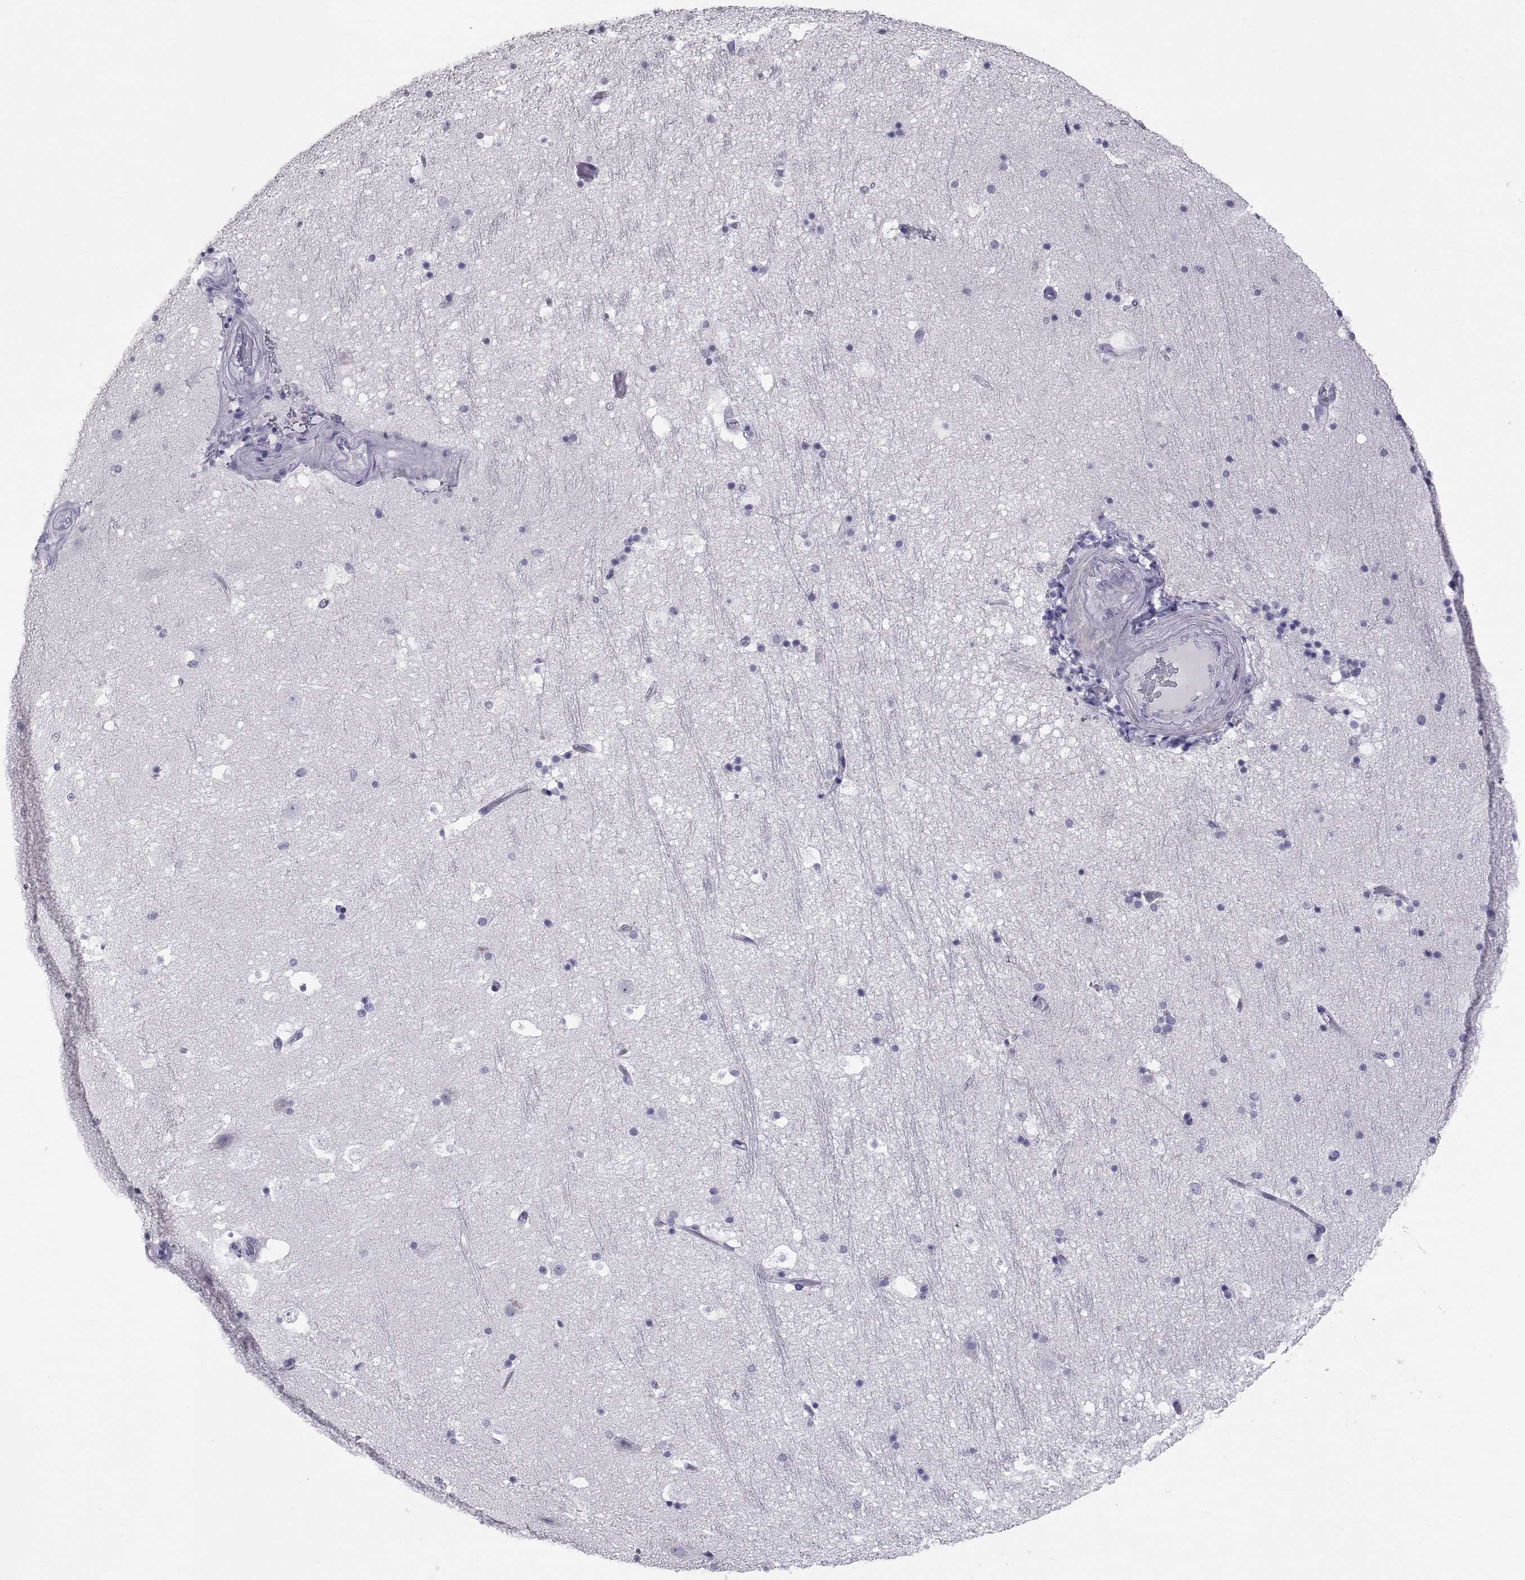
{"staining": {"intensity": "negative", "quantity": "none", "location": "none"}, "tissue": "hippocampus", "cell_type": "Glial cells", "image_type": "normal", "snomed": [{"axis": "morphology", "description": "Normal tissue, NOS"}, {"axis": "topography", "description": "Hippocampus"}], "caption": "High power microscopy image of an immunohistochemistry (IHC) micrograph of benign hippocampus, revealing no significant staining in glial cells.", "gene": "RNASE12", "patient": {"sex": "male", "age": 51}}